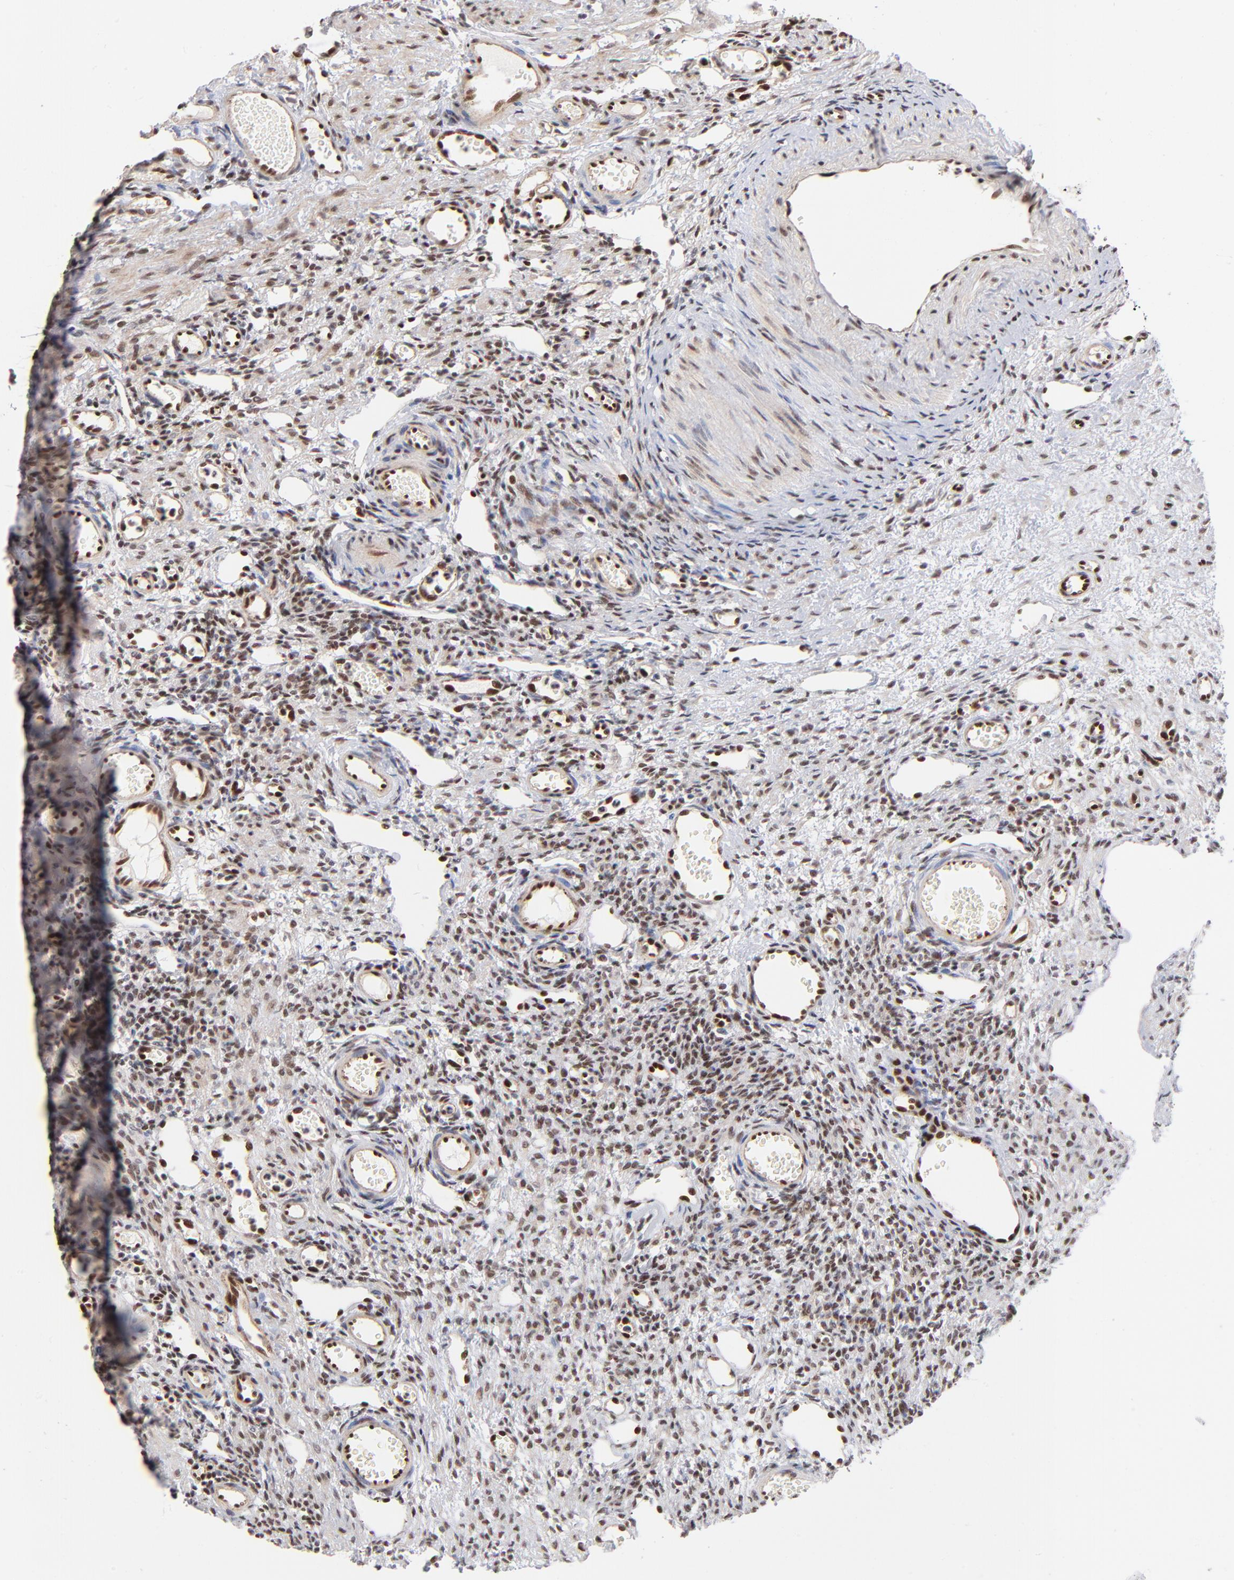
{"staining": {"intensity": "moderate", "quantity": ">75%", "location": "nuclear"}, "tissue": "ovary", "cell_type": "Follicle cells", "image_type": "normal", "snomed": [{"axis": "morphology", "description": "Normal tissue, NOS"}, {"axis": "topography", "description": "Ovary"}], "caption": "A high-resolution photomicrograph shows immunohistochemistry (IHC) staining of normal ovary, which exhibits moderate nuclear positivity in approximately >75% of follicle cells. (Stains: DAB in brown, nuclei in blue, Microscopy: brightfield microscopy at high magnification).", "gene": "GABPA", "patient": {"sex": "female", "age": 33}}